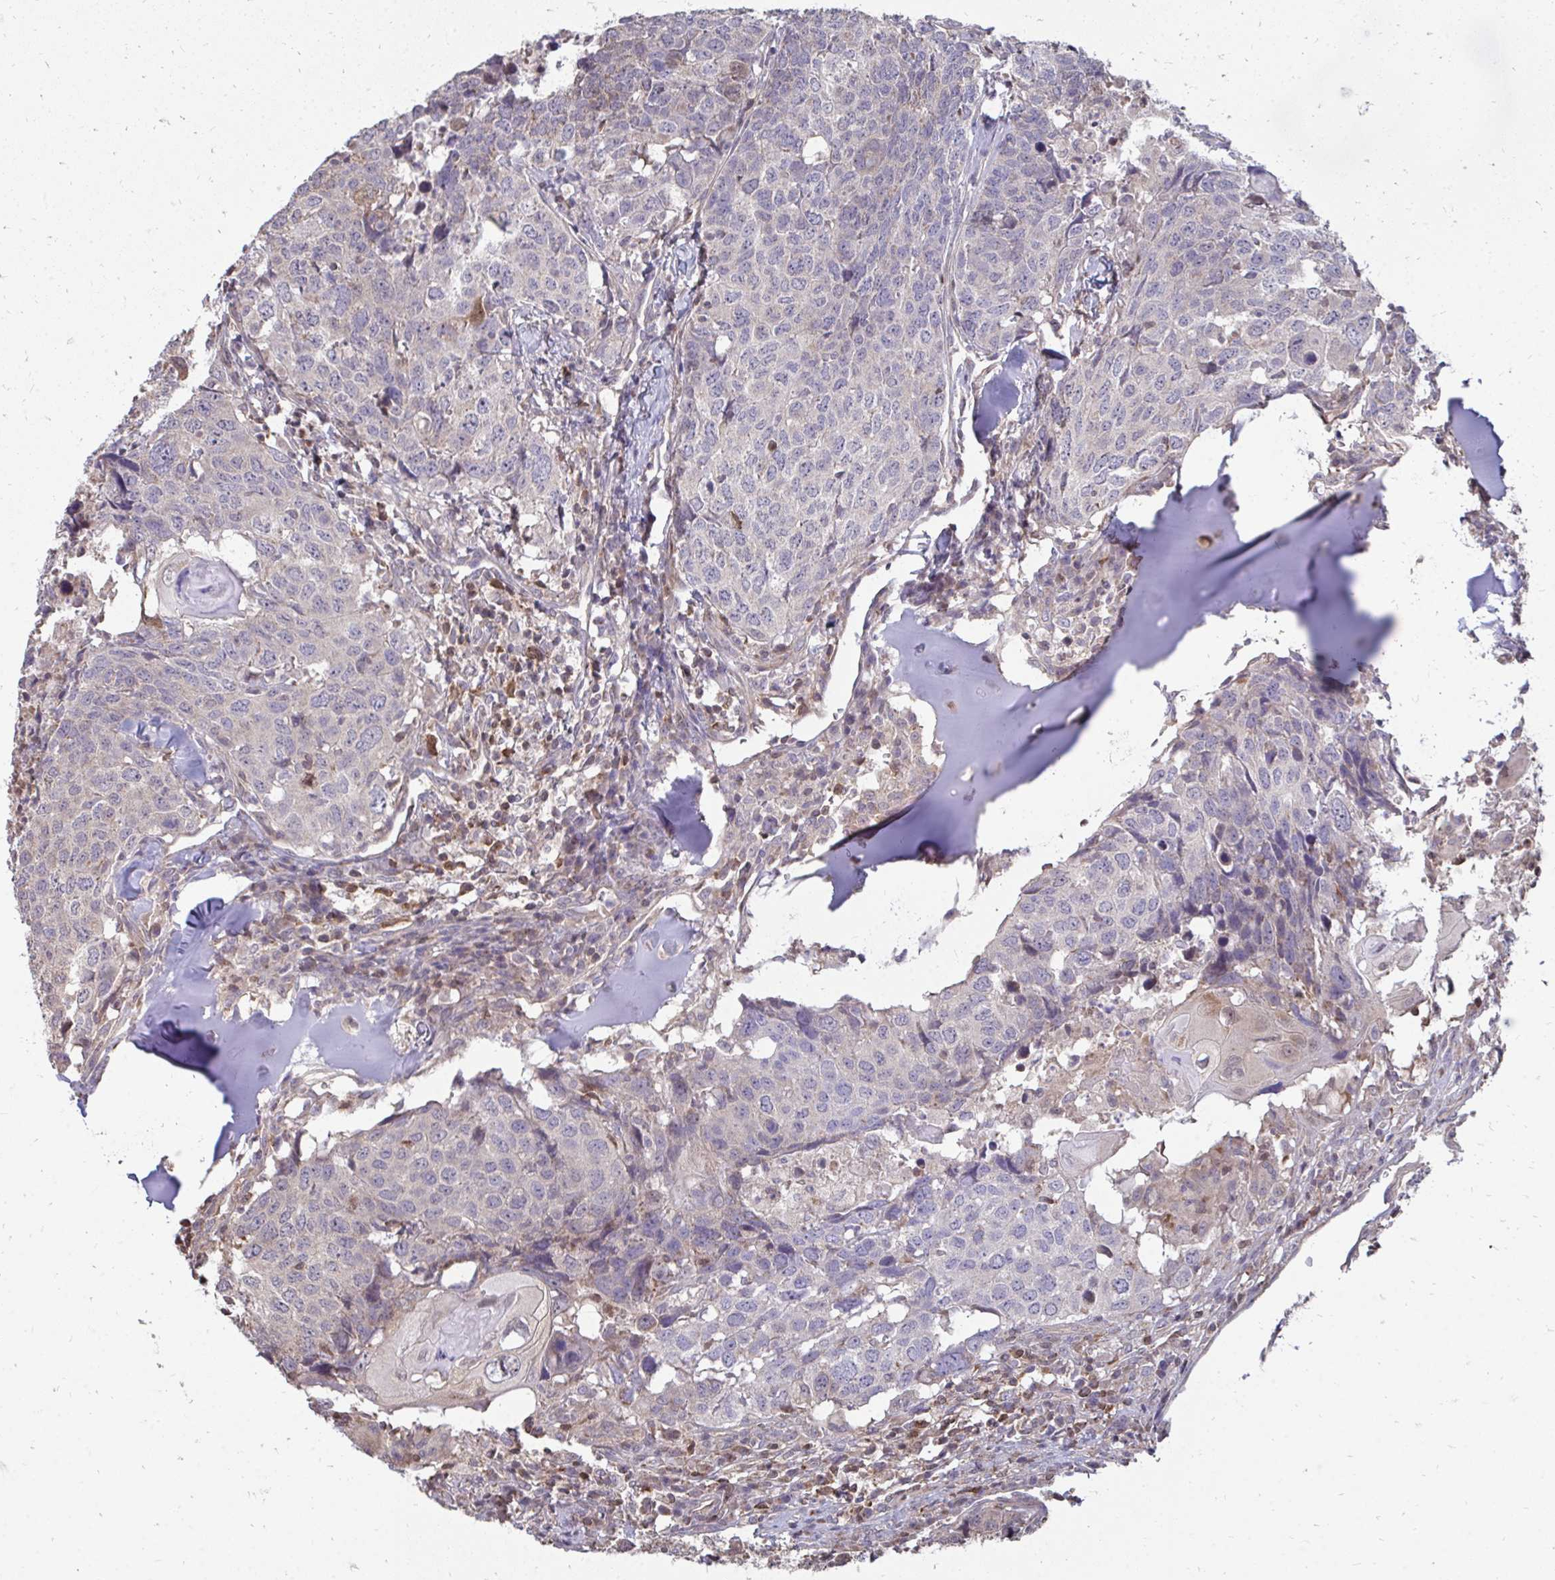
{"staining": {"intensity": "negative", "quantity": "none", "location": "none"}, "tissue": "head and neck cancer", "cell_type": "Tumor cells", "image_type": "cancer", "snomed": [{"axis": "morphology", "description": "Normal tissue, NOS"}, {"axis": "morphology", "description": "Squamous cell carcinoma, NOS"}, {"axis": "topography", "description": "Skeletal muscle"}, {"axis": "topography", "description": "Vascular tissue"}, {"axis": "topography", "description": "Peripheral nerve tissue"}, {"axis": "topography", "description": "Head-Neck"}], "caption": "This micrograph is of head and neck cancer stained with immunohistochemistry (IHC) to label a protein in brown with the nuclei are counter-stained blue. There is no expression in tumor cells.", "gene": "DNAJA2", "patient": {"sex": "male", "age": 66}}